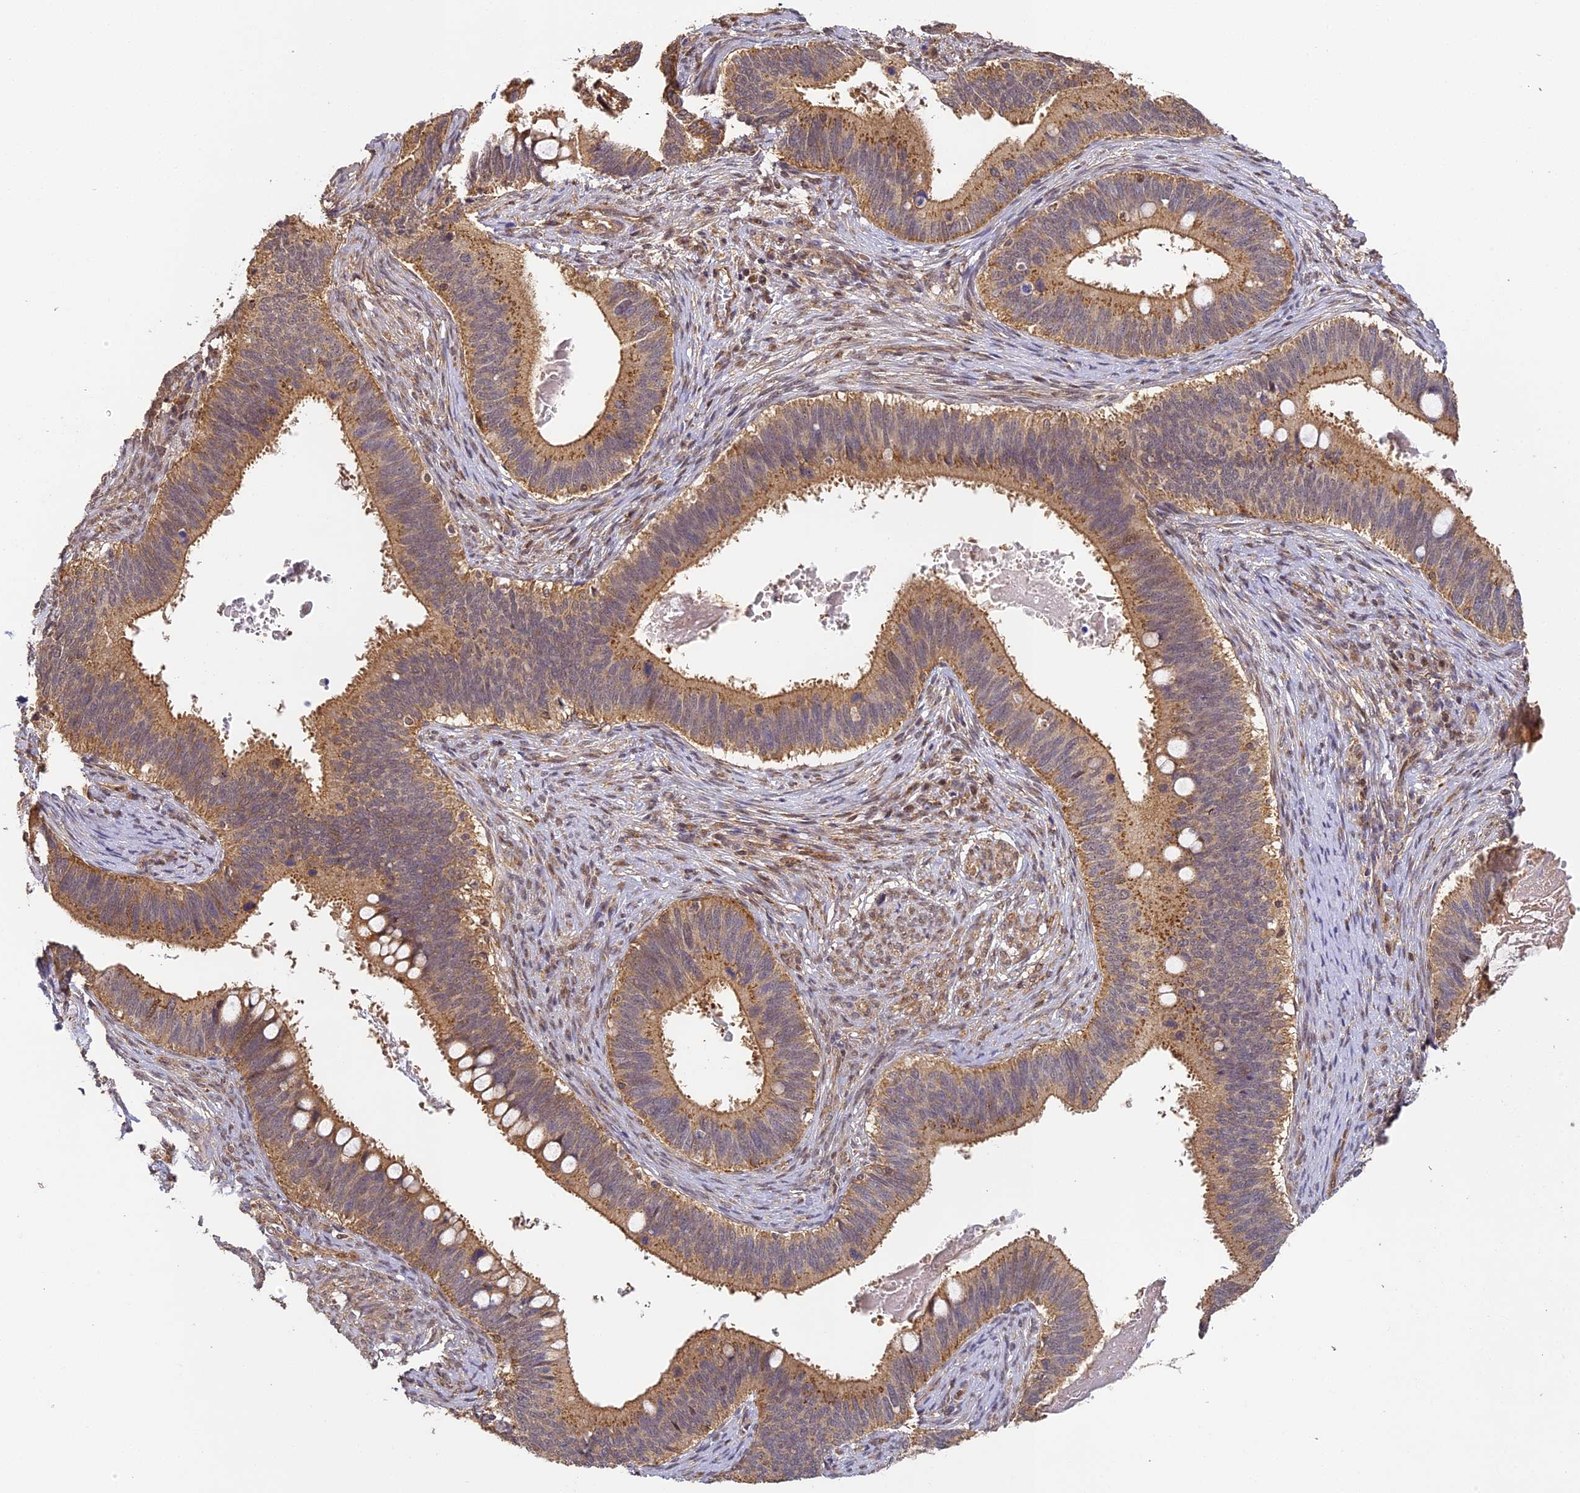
{"staining": {"intensity": "moderate", "quantity": ">75%", "location": "cytoplasmic/membranous"}, "tissue": "cervical cancer", "cell_type": "Tumor cells", "image_type": "cancer", "snomed": [{"axis": "morphology", "description": "Adenocarcinoma, NOS"}, {"axis": "topography", "description": "Cervix"}], "caption": "This micrograph reveals immunohistochemistry (IHC) staining of cervical cancer, with medium moderate cytoplasmic/membranous positivity in approximately >75% of tumor cells.", "gene": "ZNF443", "patient": {"sex": "female", "age": 42}}